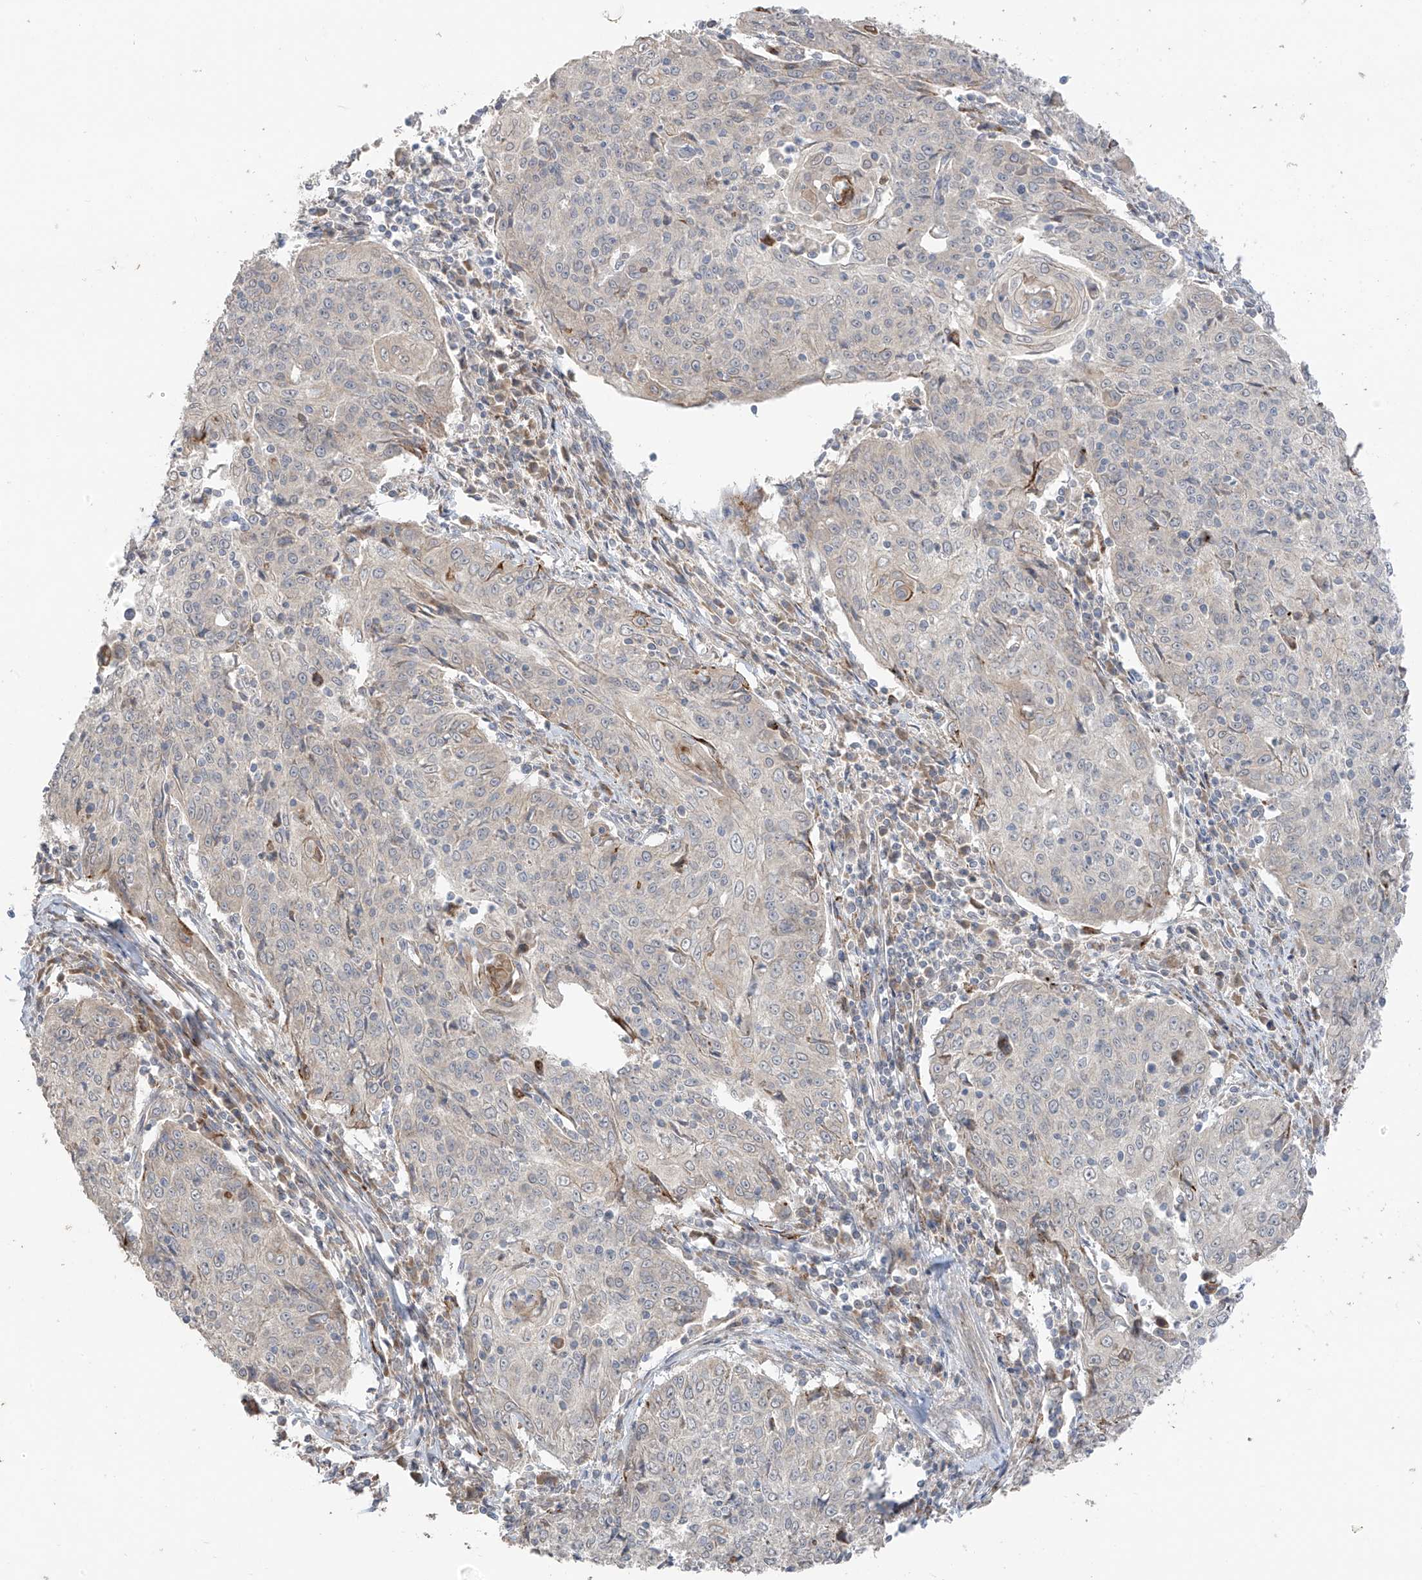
{"staining": {"intensity": "weak", "quantity": "<25%", "location": "cytoplasmic/membranous"}, "tissue": "cervical cancer", "cell_type": "Tumor cells", "image_type": "cancer", "snomed": [{"axis": "morphology", "description": "Squamous cell carcinoma, NOS"}, {"axis": "topography", "description": "Cervix"}], "caption": "IHC photomicrograph of neoplastic tissue: human cervical squamous cell carcinoma stained with DAB reveals no significant protein positivity in tumor cells.", "gene": "NALCN", "patient": {"sex": "female", "age": 48}}